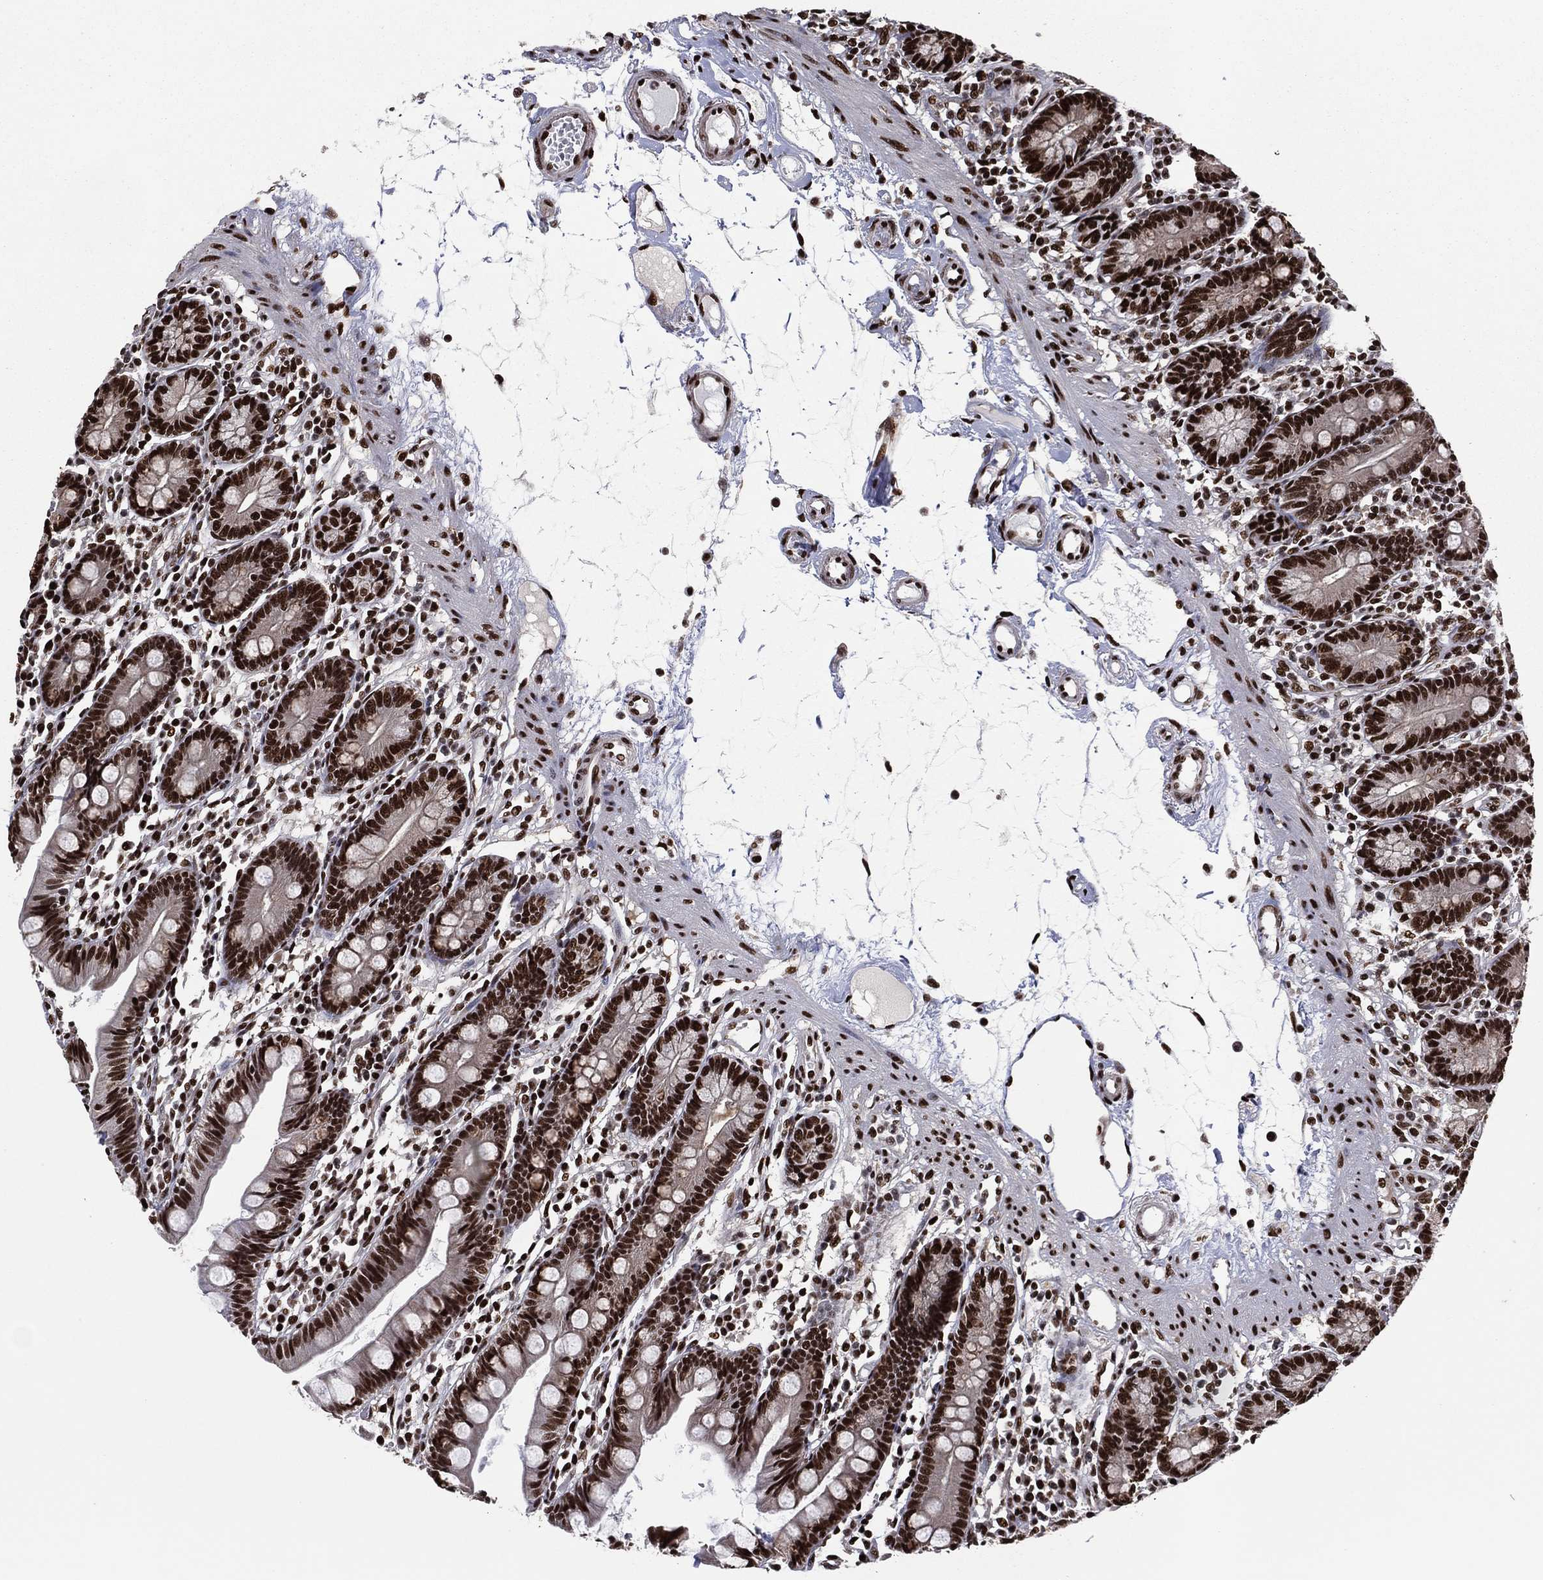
{"staining": {"intensity": "strong", "quantity": ">75%", "location": "nuclear"}, "tissue": "small intestine", "cell_type": "Glandular cells", "image_type": "normal", "snomed": [{"axis": "morphology", "description": "Normal tissue, NOS"}, {"axis": "topography", "description": "Small intestine"}], "caption": "Immunohistochemistry (IHC) histopathology image of unremarkable small intestine: small intestine stained using immunohistochemistry exhibits high levels of strong protein expression localized specifically in the nuclear of glandular cells, appearing as a nuclear brown color.", "gene": "TP53BP1", "patient": {"sex": "male", "age": 88}}